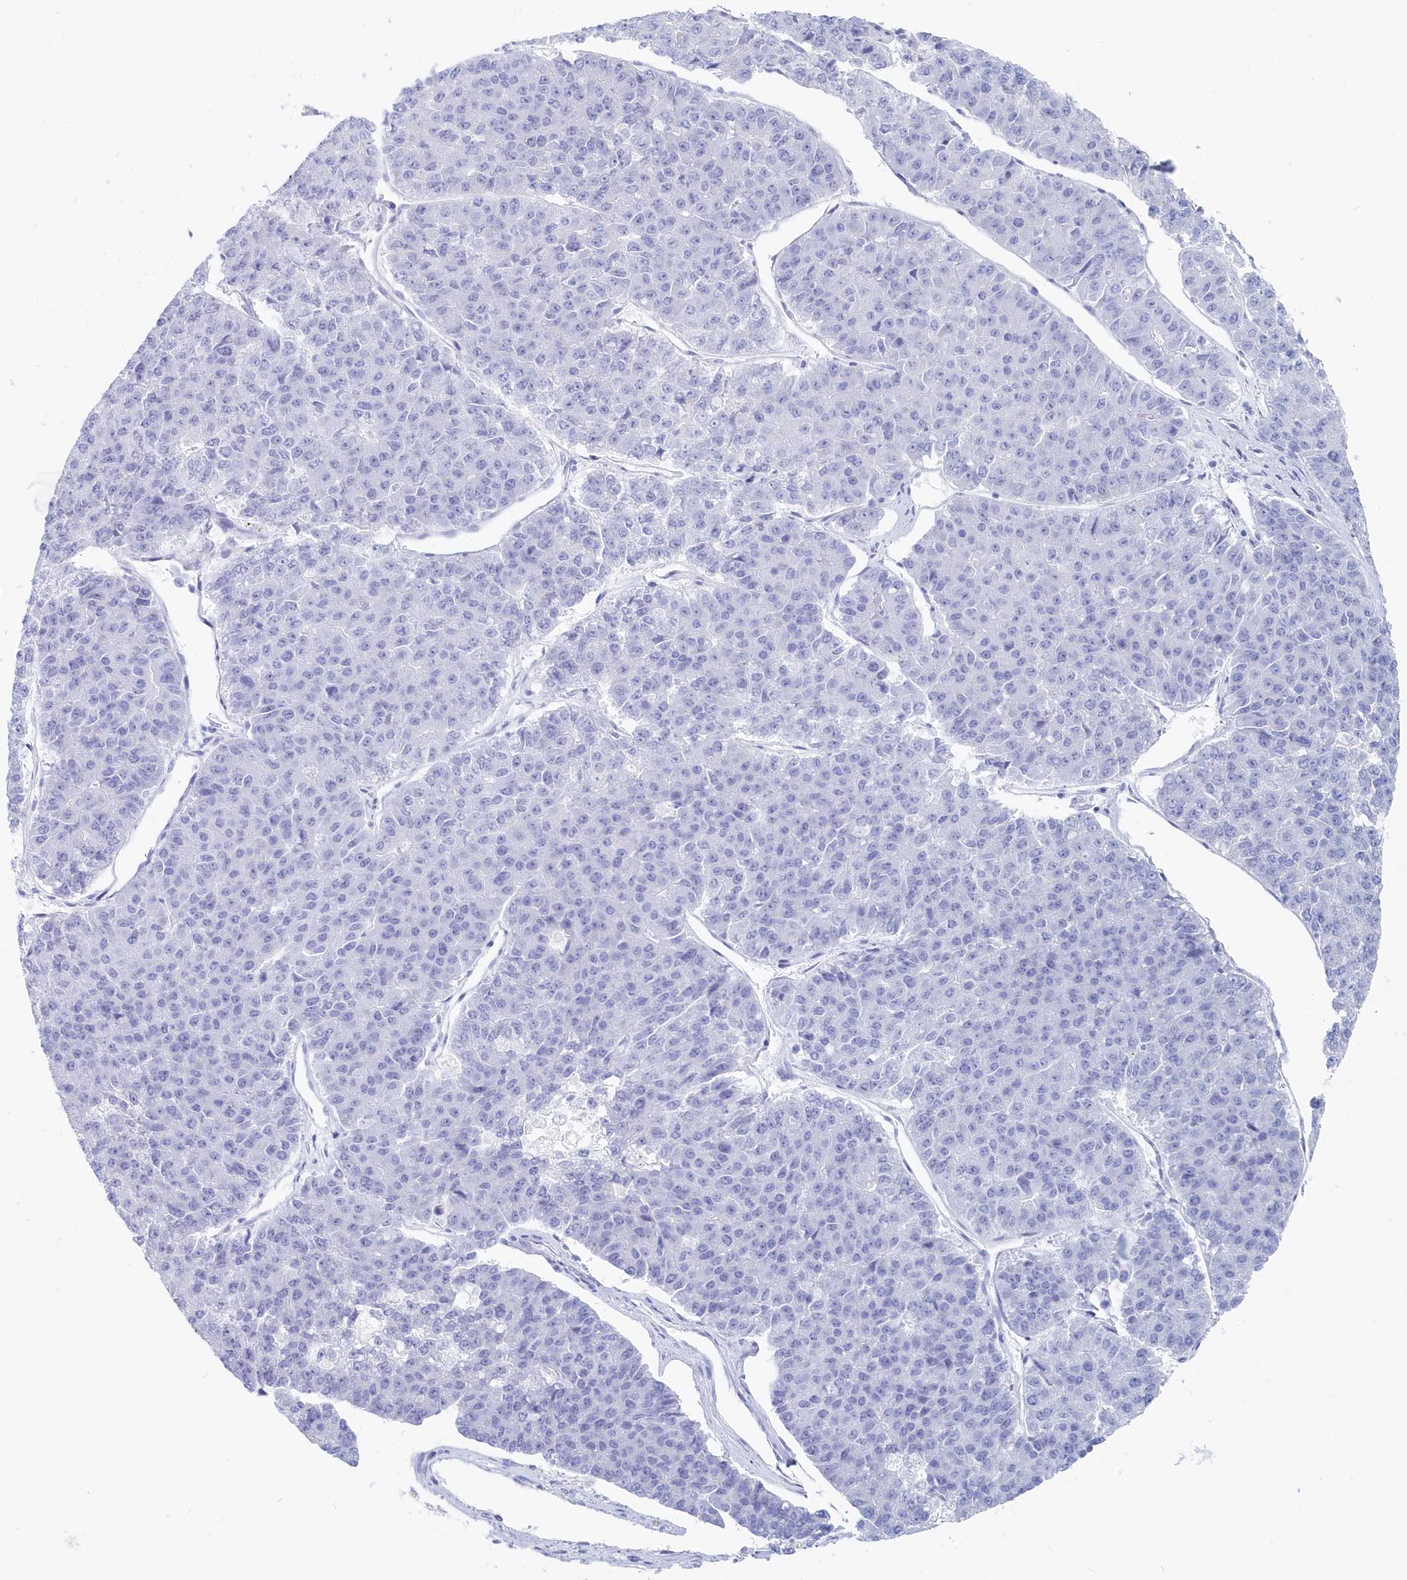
{"staining": {"intensity": "negative", "quantity": "none", "location": "none"}, "tissue": "pancreatic cancer", "cell_type": "Tumor cells", "image_type": "cancer", "snomed": [{"axis": "morphology", "description": "Adenocarcinoma, NOS"}, {"axis": "topography", "description": "Pancreas"}], "caption": "High power microscopy histopathology image of an immunohistochemistry (IHC) image of pancreatic cancer (adenocarcinoma), revealing no significant positivity in tumor cells.", "gene": "CSNK1G2", "patient": {"sex": "male", "age": 50}}